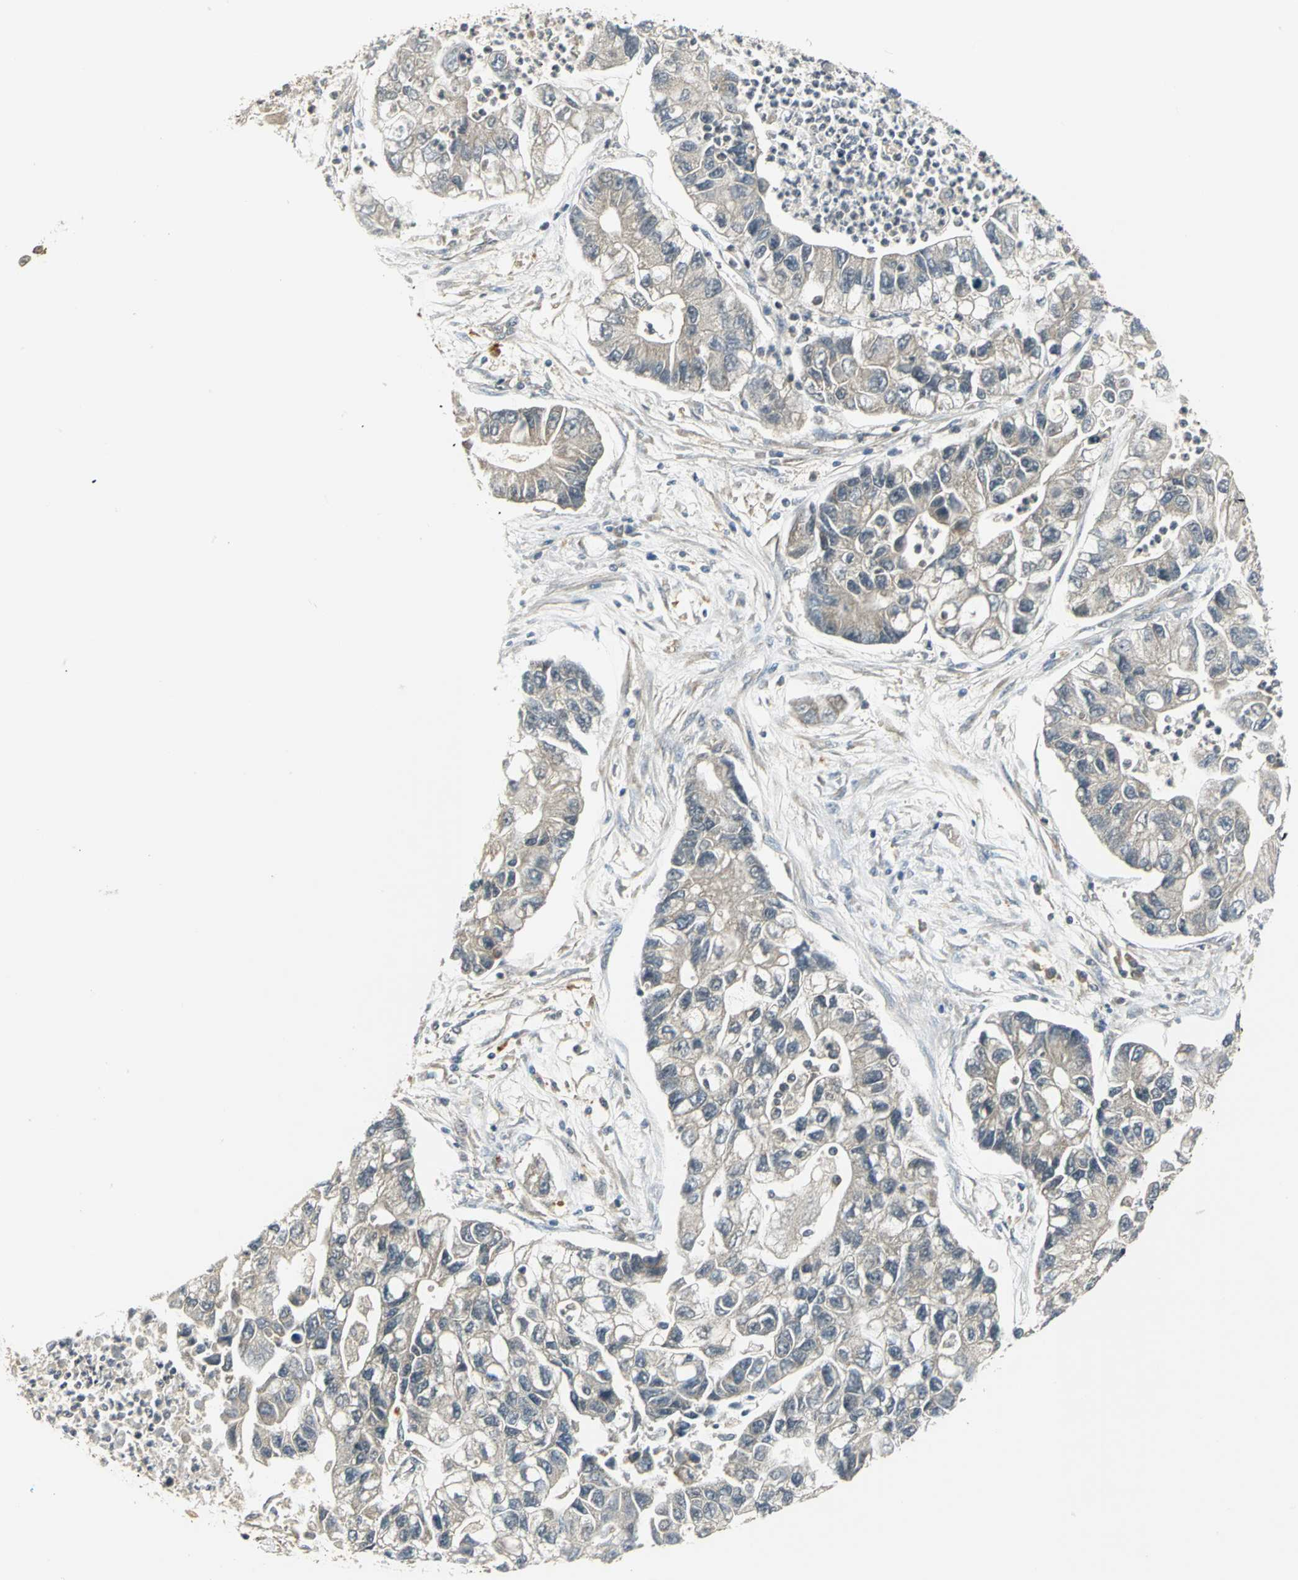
{"staining": {"intensity": "weak", "quantity": ">75%", "location": "cytoplasmic/membranous"}, "tissue": "lung cancer", "cell_type": "Tumor cells", "image_type": "cancer", "snomed": [{"axis": "morphology", "description": "Adenocarcinoma, NOS"}, {"axis": "topography", "description": "Lung"}], "caption": "A micrograph of lung cancer (adenocarcinoma) stained for a protein displays weak cytoplasmic/membranous brown staining in tumor cells. (DAB (3,3'-diaminobenzidine) IHC with brightfield microscopy, high magnification).", "gene": "MAPK8IP3", "patient": {"sex": "female", "age": 51}}